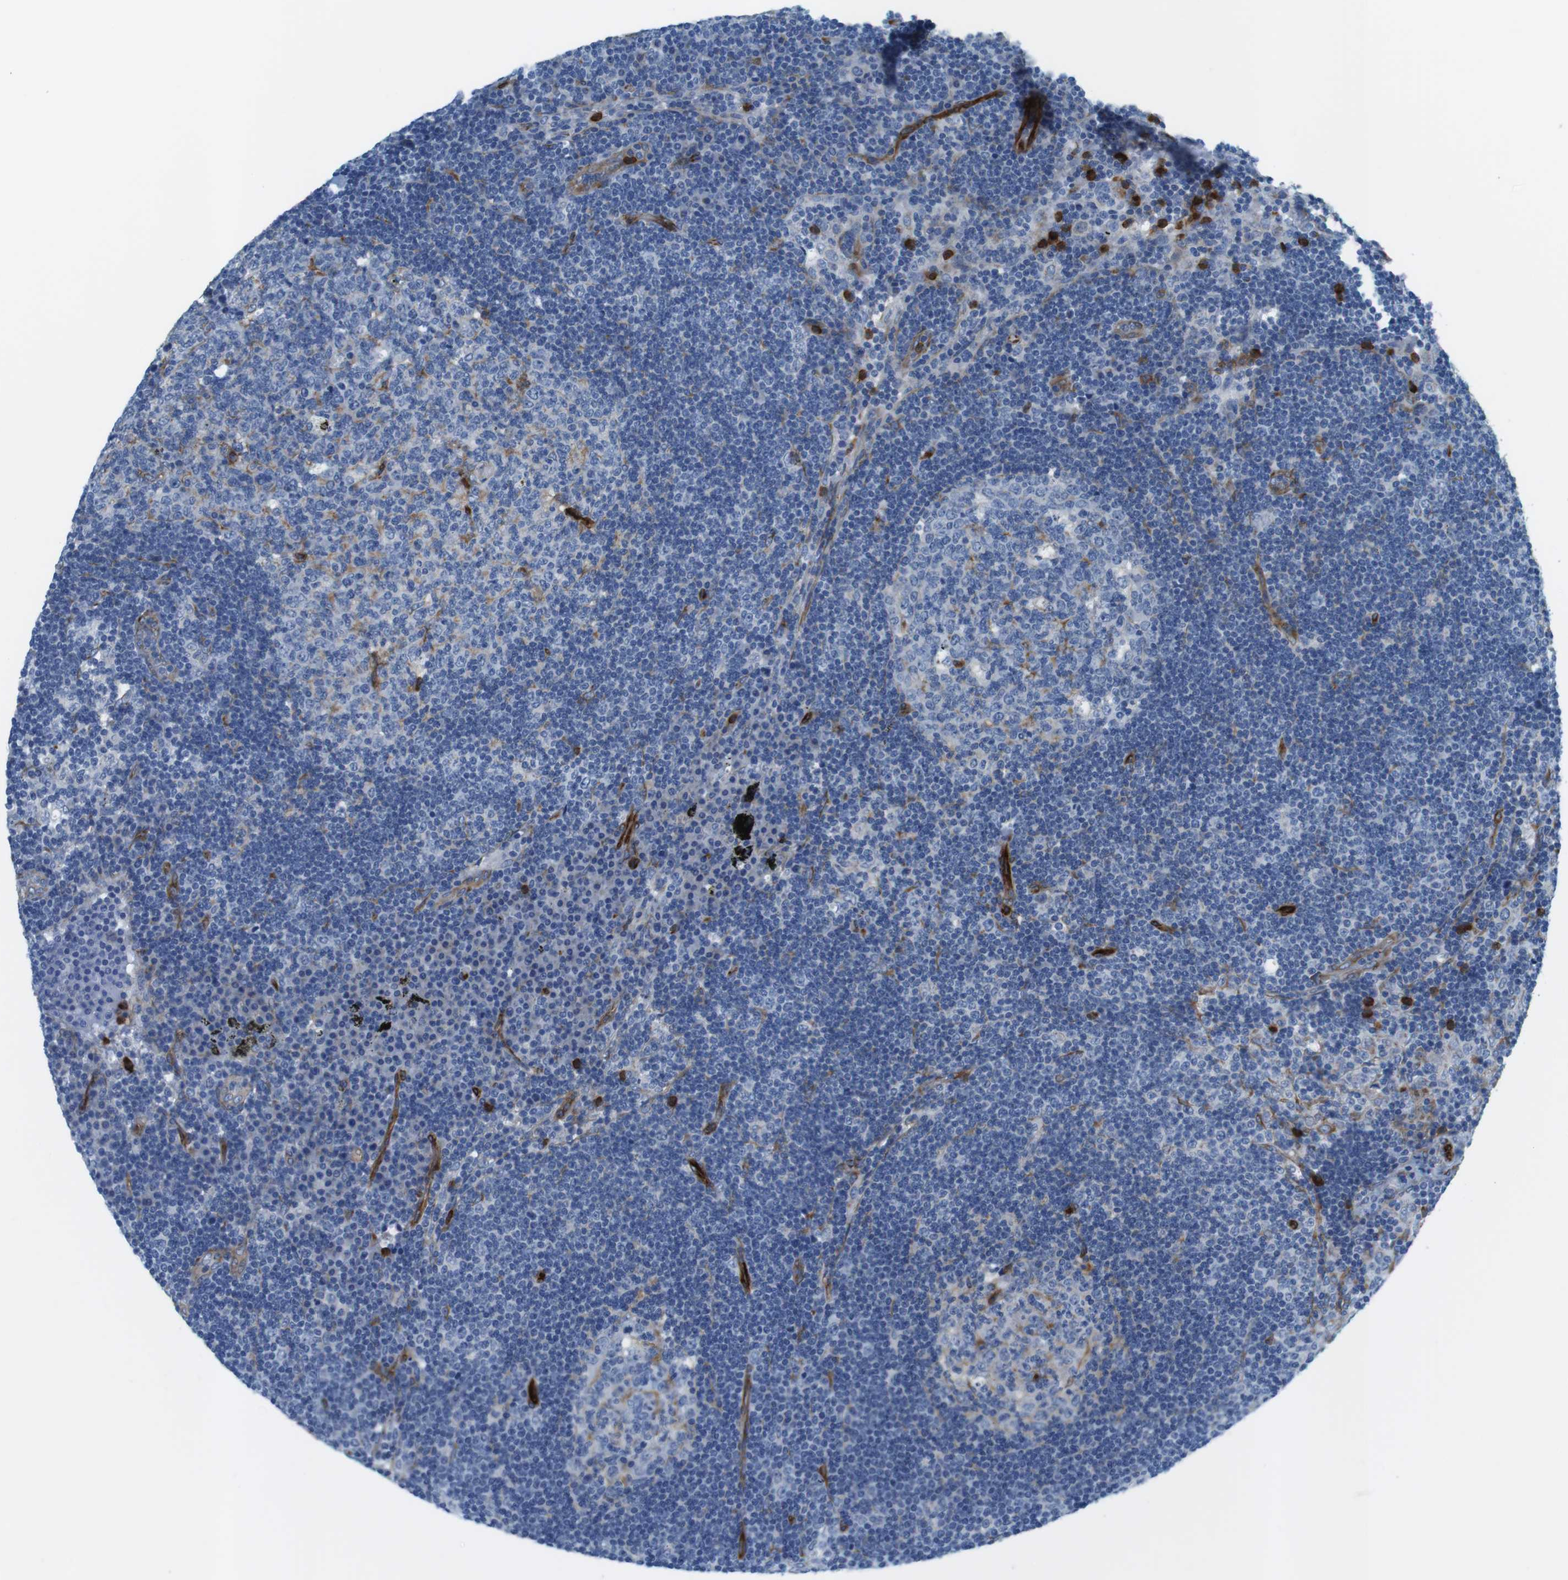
{"staining": {"intensity": "moderate", "quantity": "<25%", "location": "cytoplasmic/membranous"}, "tissue": "lymph node", "cell_type": "Germinal center cells", "image_type": "normal", "snomed": [{"axis": "morphology", "description": "Normal tissue, NOS"}, {"axis": "morphology", "description": "Squamous cell carcinoma, metastatic, NOS"}, {"axis": "topography", "description": "Lymph node"}], "caption": "Lymph node was stained to show a protein in brown. There is low levels of moderate cytoplasmic/membranous staining in approximately <25% of germinal center cells. (Brightfield microscopy of DAB IHC at high magnification).", "gene": "EMP2", "patient": {"sex": "female", "age": 53}}